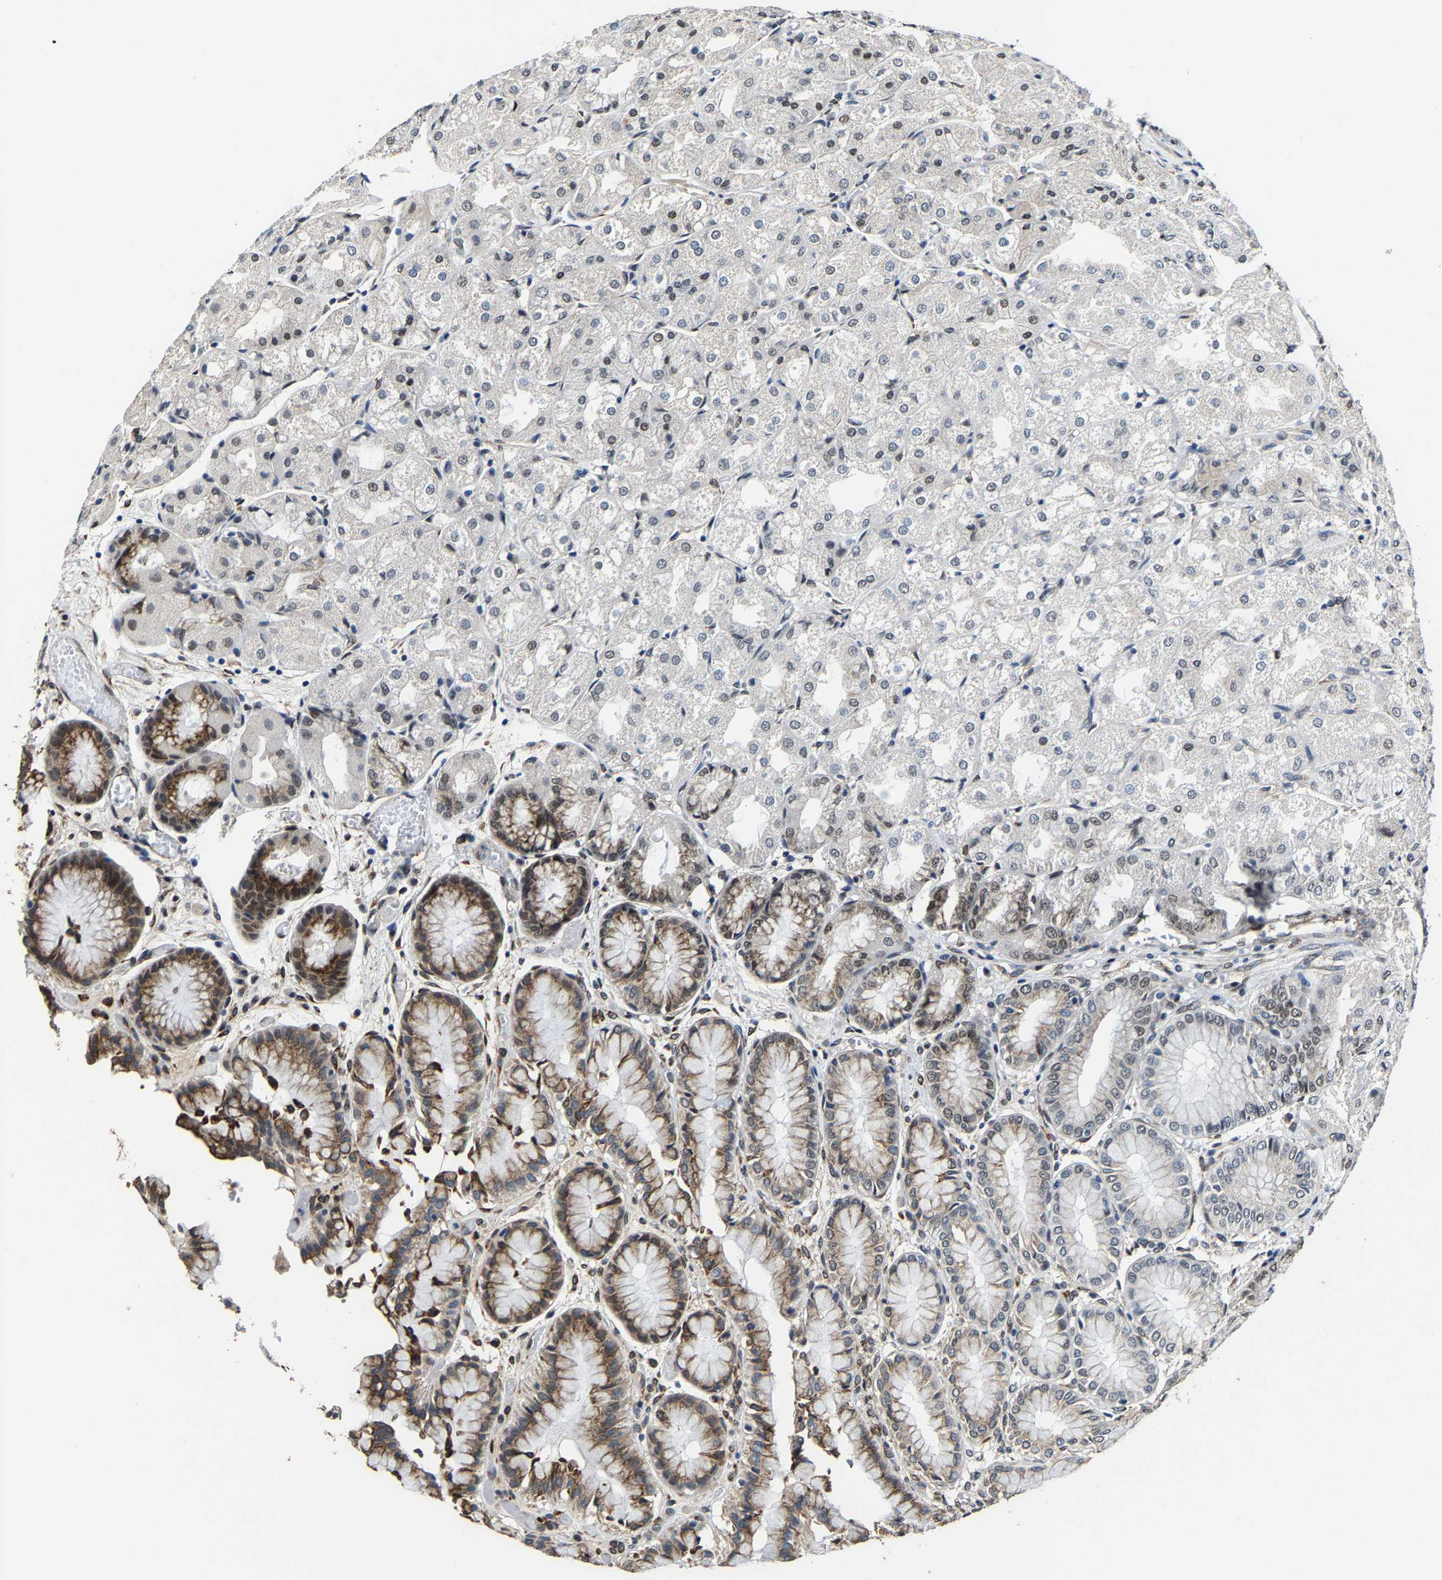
{"staining": {"intensity": "moderate", "quantity": "25%-75%", "location": "cytoplasmic/membranous,nuclear"}, "tissue": "stomach", "cell_type": "Glandular cells", "image_type": "normal", "snomed": [{"axis": "morphology", "description": "Normal tissue, NOS"}, {"axis": "topography", "description": "Stomach, upper"}], "caption": "DAB immunohistochemical staining of normal stomach exhibits moderate cytoplasmic/membranous,nuclear protein expression in about 25%-75% of glandular cells. (Brightfield microscopy of DAB IHC at high magnification).", "gene": "METTL1", "patient": {"sex": "male", "age": 72}}